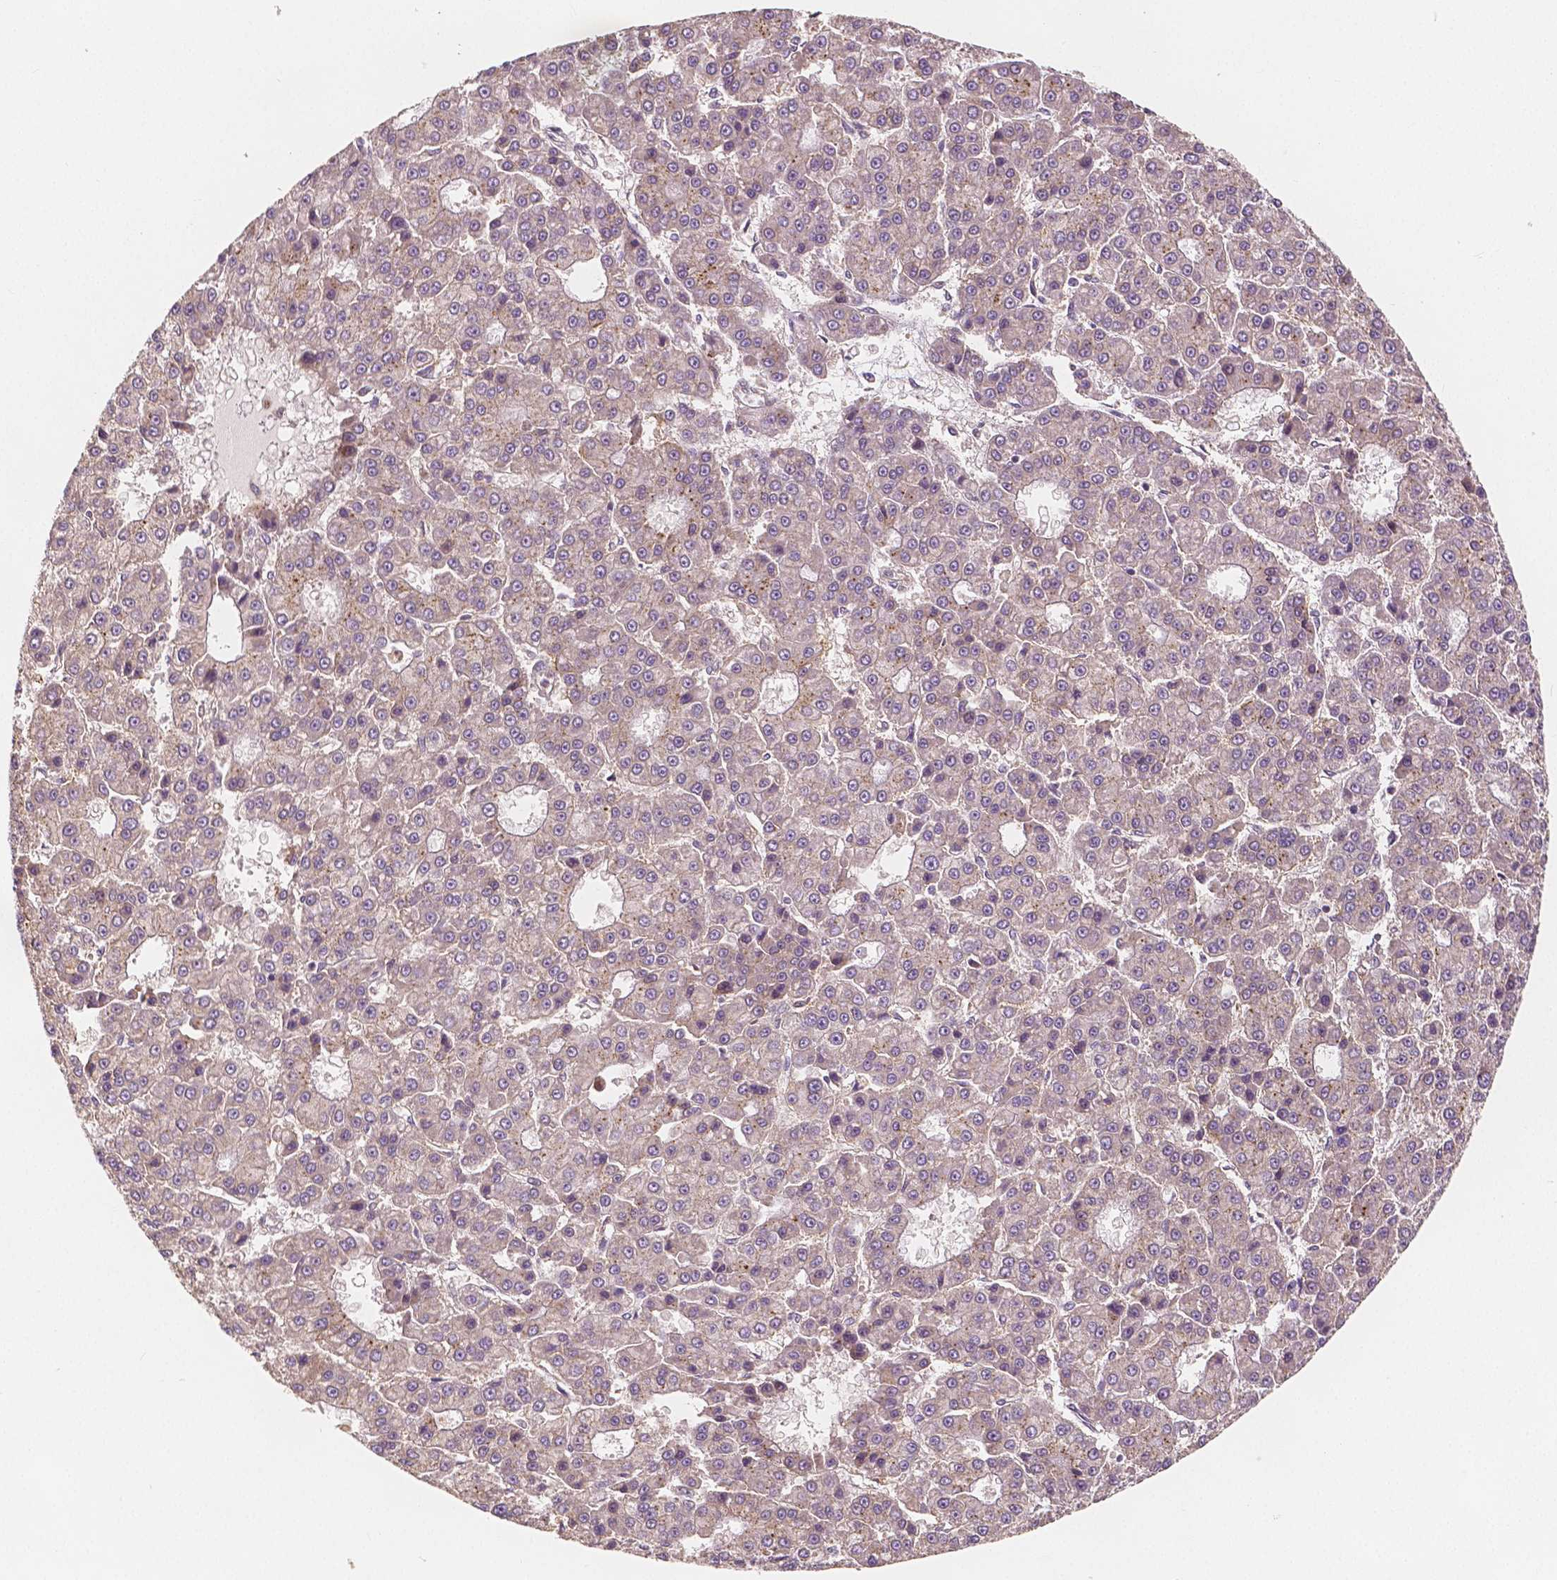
{"staining": {"intensity": "negative", "quantity": "none", "location": "none"}, "tissue": "liver cancer", "cell_type": "Tumor cells", "image_type": "cancer", "snomed": [{"axis": "morphology", "description": "Carcinoma, Hepatocellular, NOS"}, {"axis": "topography", "description": "Liver"}], "caption": "Immunohistochemistry image of liver cancer (hepatocellular carcinoma) stained for a protein (brown), which demonstrates no staining in tumor cells.", "gene": "SNX12", "patient": {"sex": "male", "age": 70}}